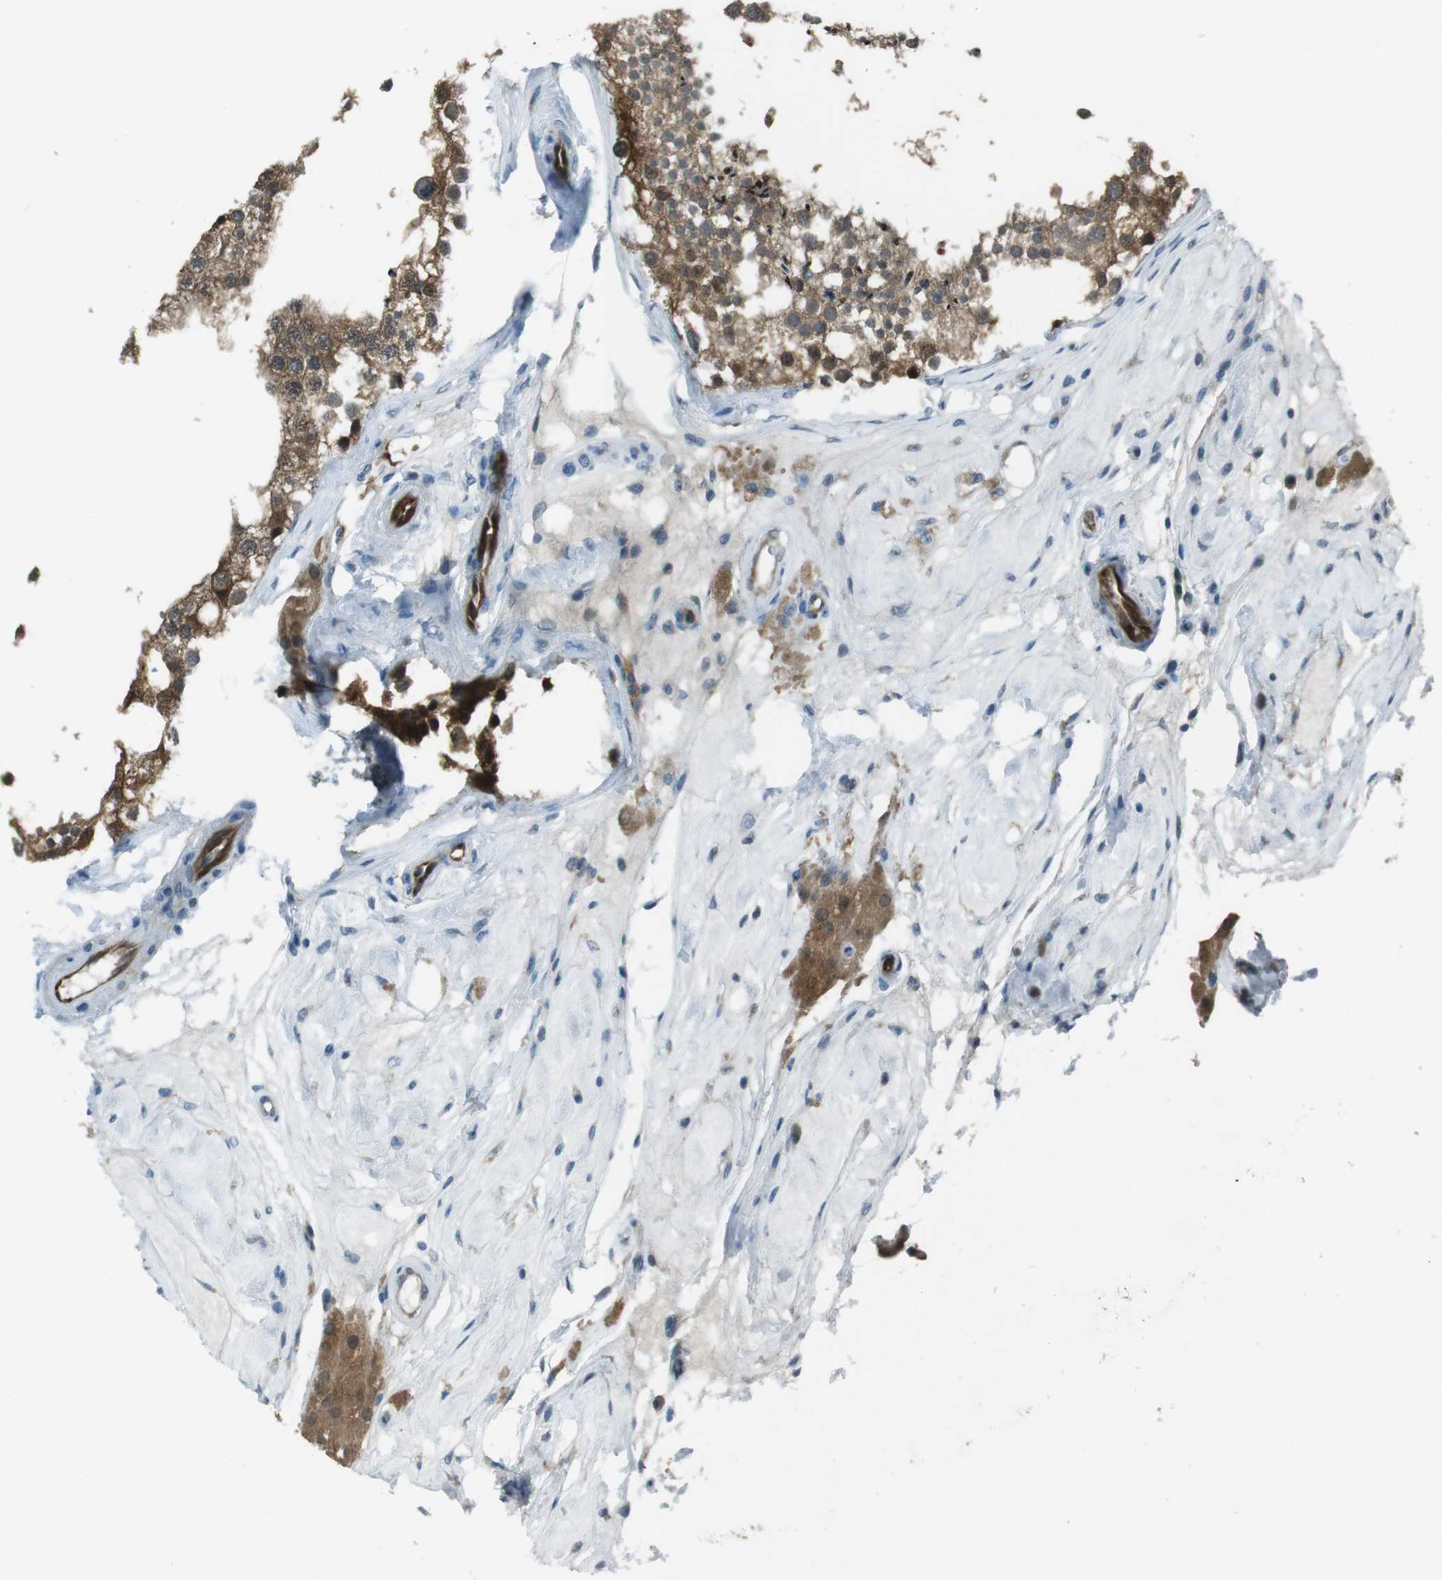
{"staining": {"intensity": "moderate", "quantity": ">75%", "location": "cytoplasmic/membranous"}, "tissue": "testis", "cell_type": "Cells in seminiferous ducts", "image_type": "normal", "snomed": [{"axis": "morphology", "description": "Normal tissue, NOS"}, {"axis": "topography", "description": "Testis"}], "caption": "Moderate cytoplasmic/membranous positivity is present in about >75% of cells in seminiferous ducts in normal testis.", "gene": "MFAP3", "patient": {"sex": "male", "age": 68}}